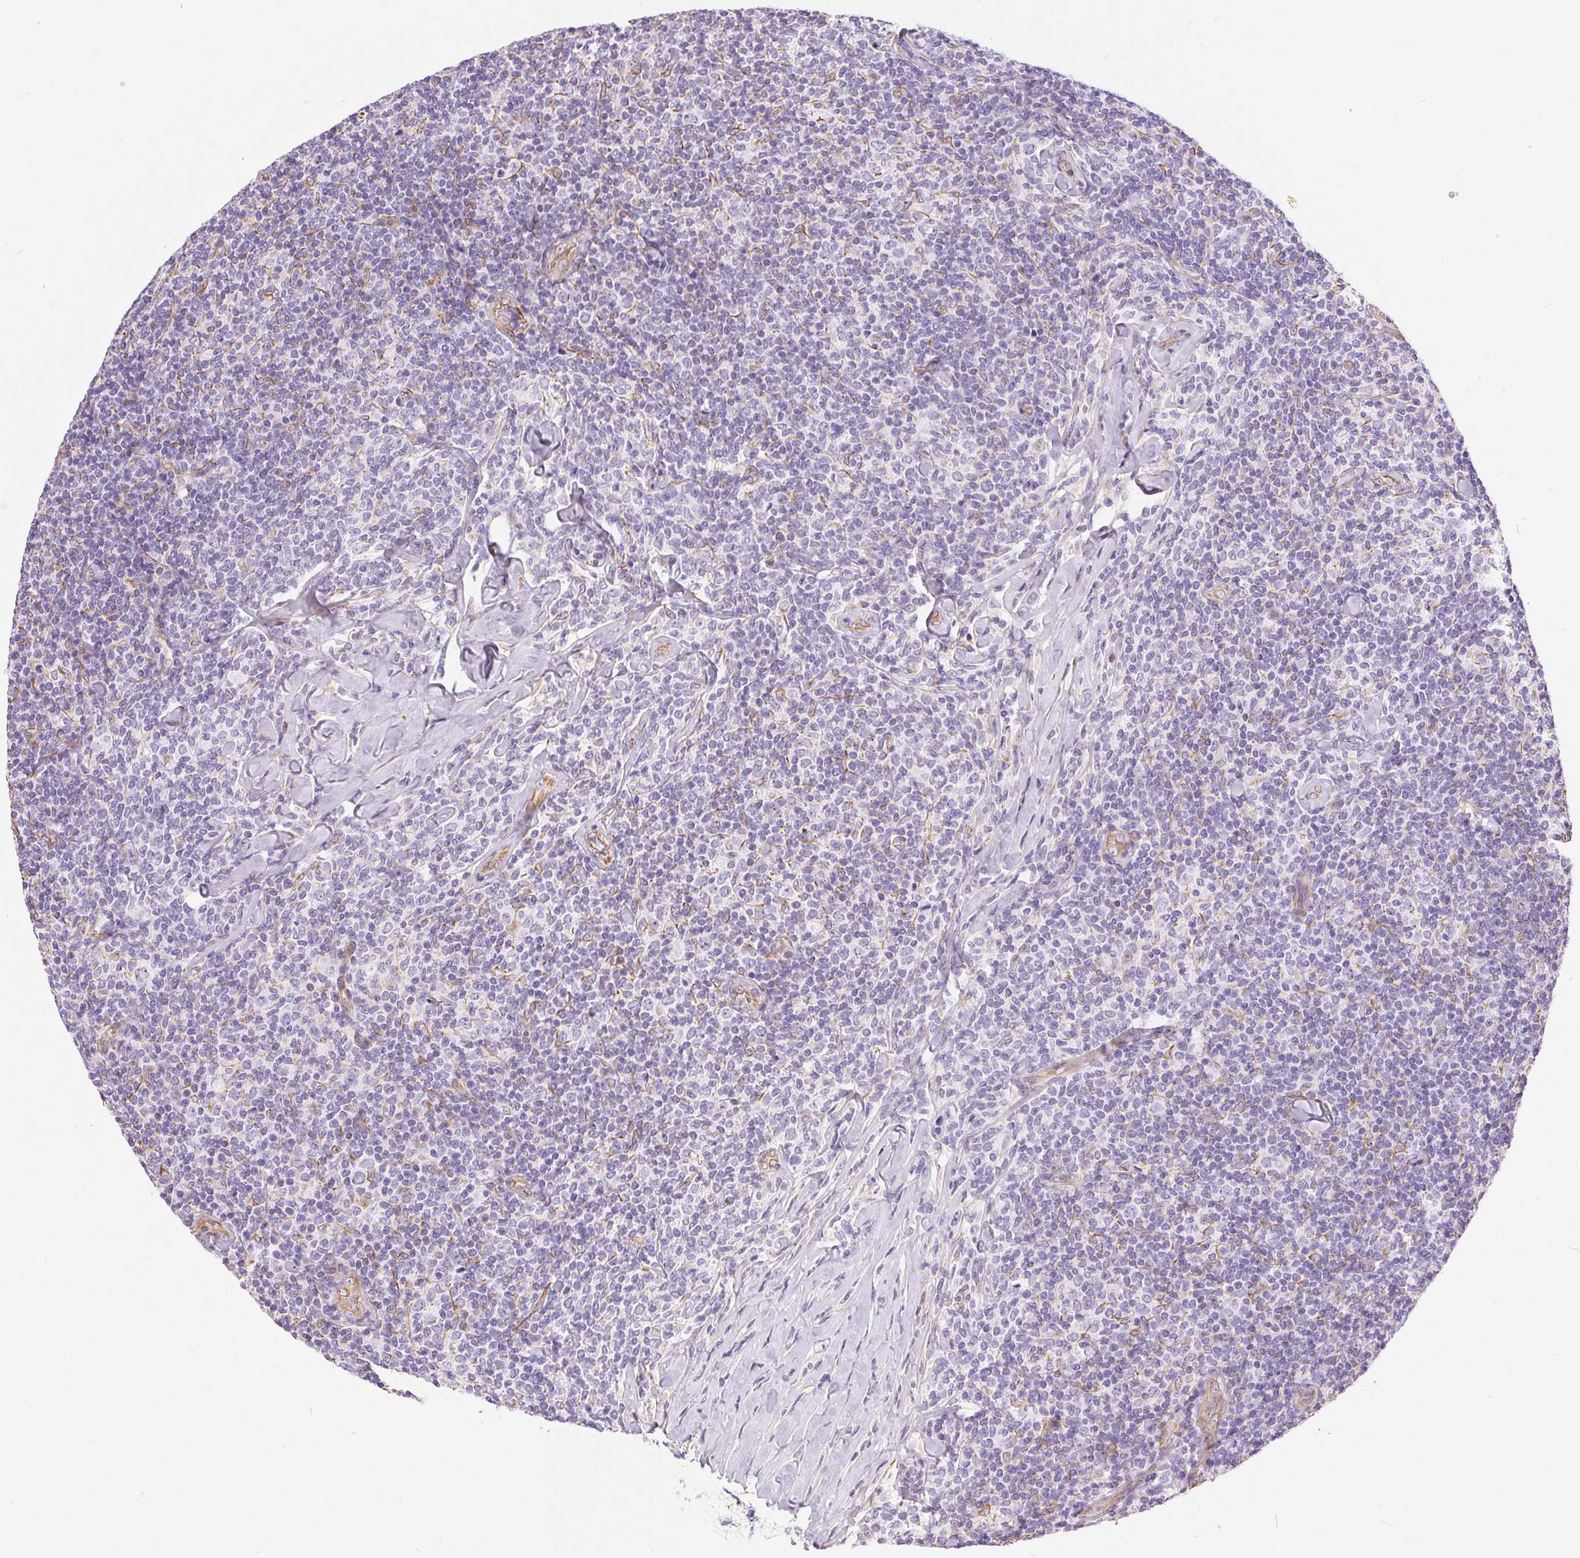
{"staining": {"intensity": "negative", "quantity": "none", "location": "none"}, "tissue": "lymphoma", "cell_type": "Tumor cells", "image_type": "cancer", "snomed": [{"axis": "morphology", "description": "Malignant lymphoma, non-Hodgkin's type, Low grade"}, {"axis": "topography", "description": "Lymph node"}], "caption": "Immunohistochemistry of malignant lymphoma, non-Hodgkin's type (low-grade) reveals no positivity in tumor cells. Brightfield microscopy of immunohistochemistry stained with DAB (3,3'-diaminobenzidine) (brown) and hematoxylin (blue), captured at high magnification.", "gene": "GFAP", "patient": {"sex": "female", "age": 56}}